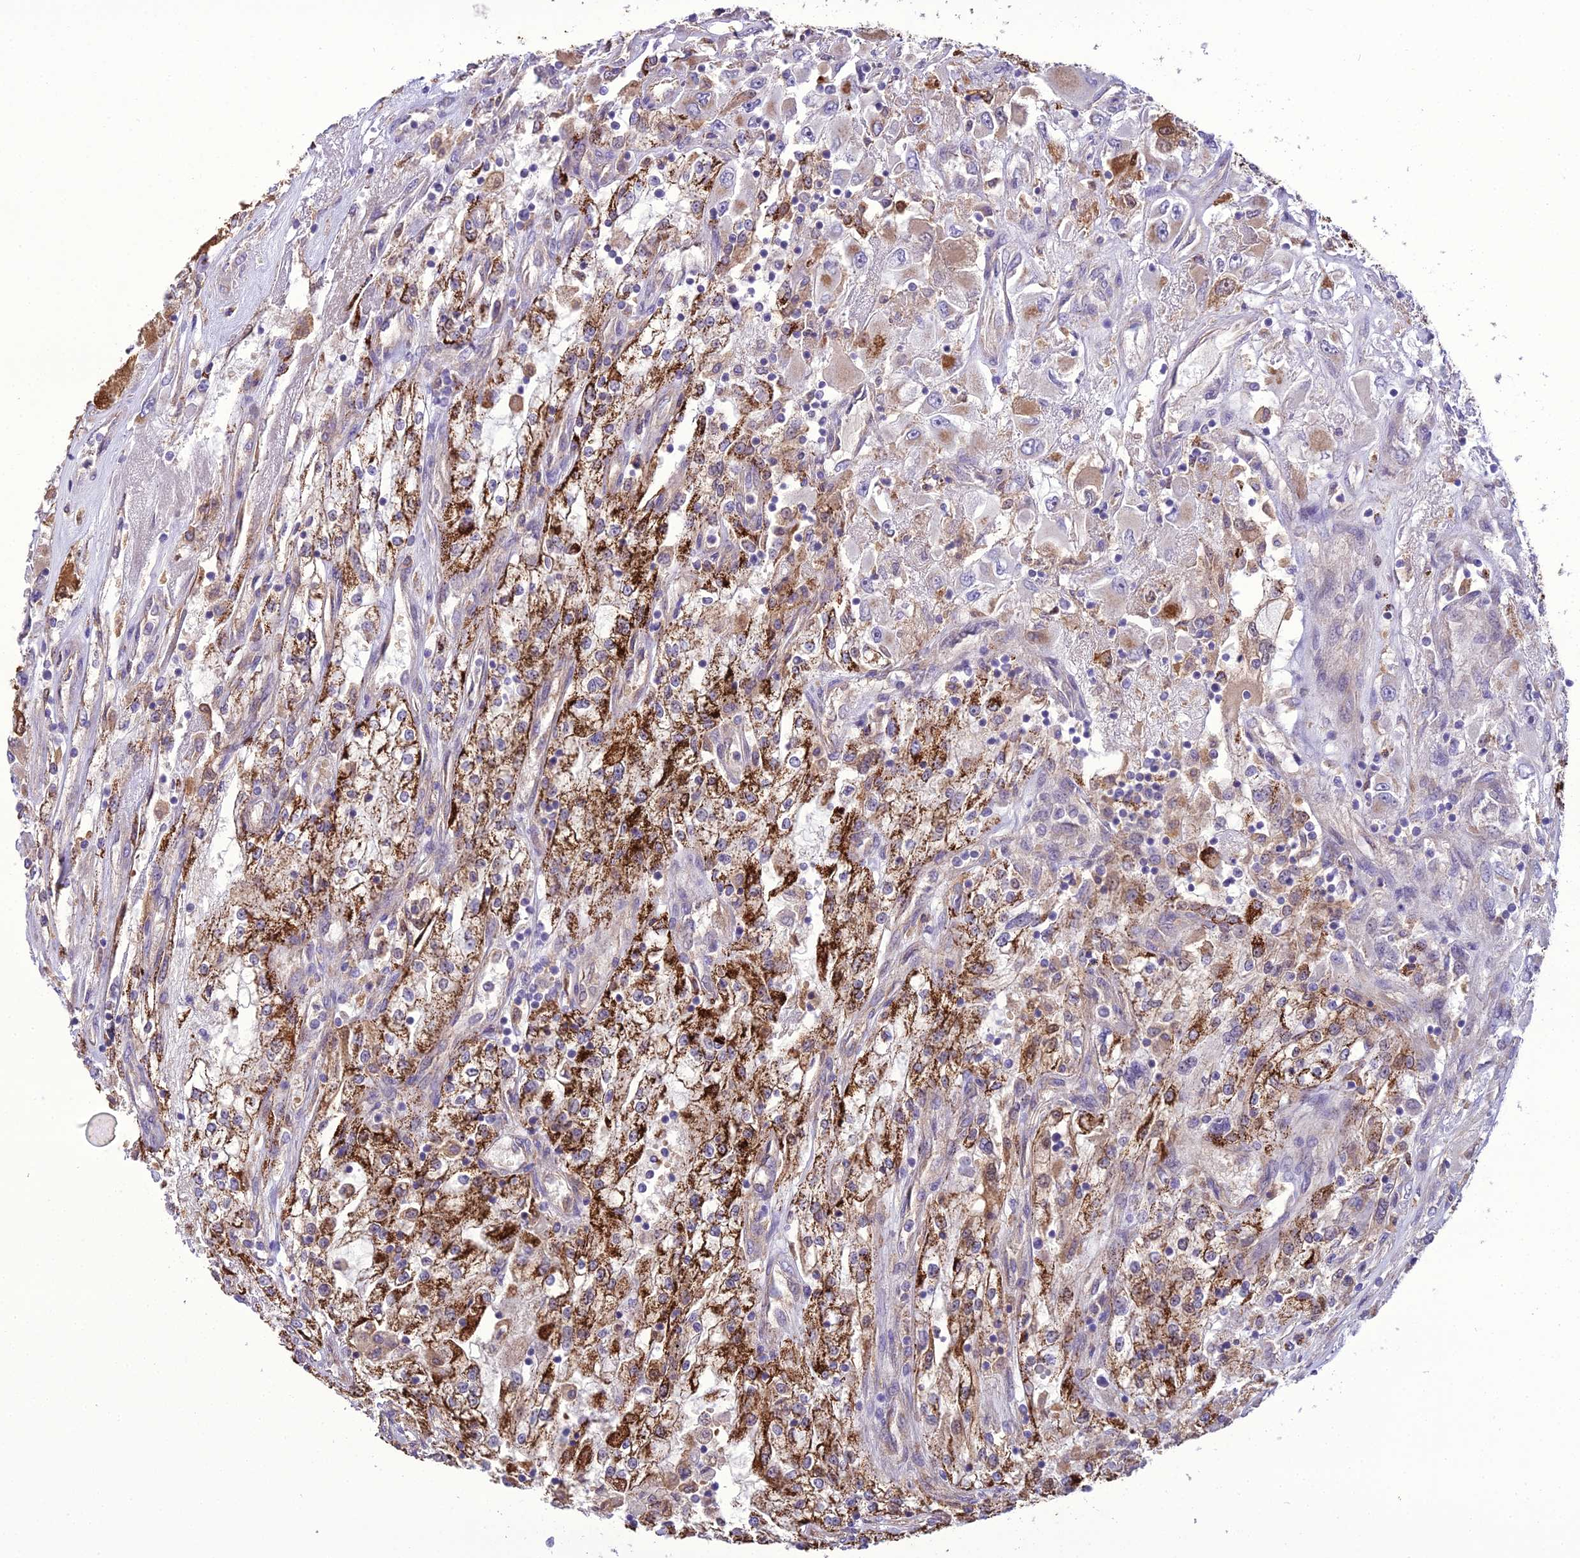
{"staining": {"intensity": "strong", "quantity": "<25%", "location": "cytoplasmic/membranous"}, "tissue": "renal cancer", "cell_type": "Tumor cells", "image_type": "cancer", "snomed": [{"axis": "morphology", "description": "Adenocarcinoma, NOS"}, {"axis": "topography", "description": "Kidney"}], "caption": "The immunohistochemical stain shows strong cytoplasmic/membranous expression in tumor cells of renal cancer (adenocarcinoma) tissue.", "gene": "TBC1D24", "patient": {"sex": "female", "age": 52}}